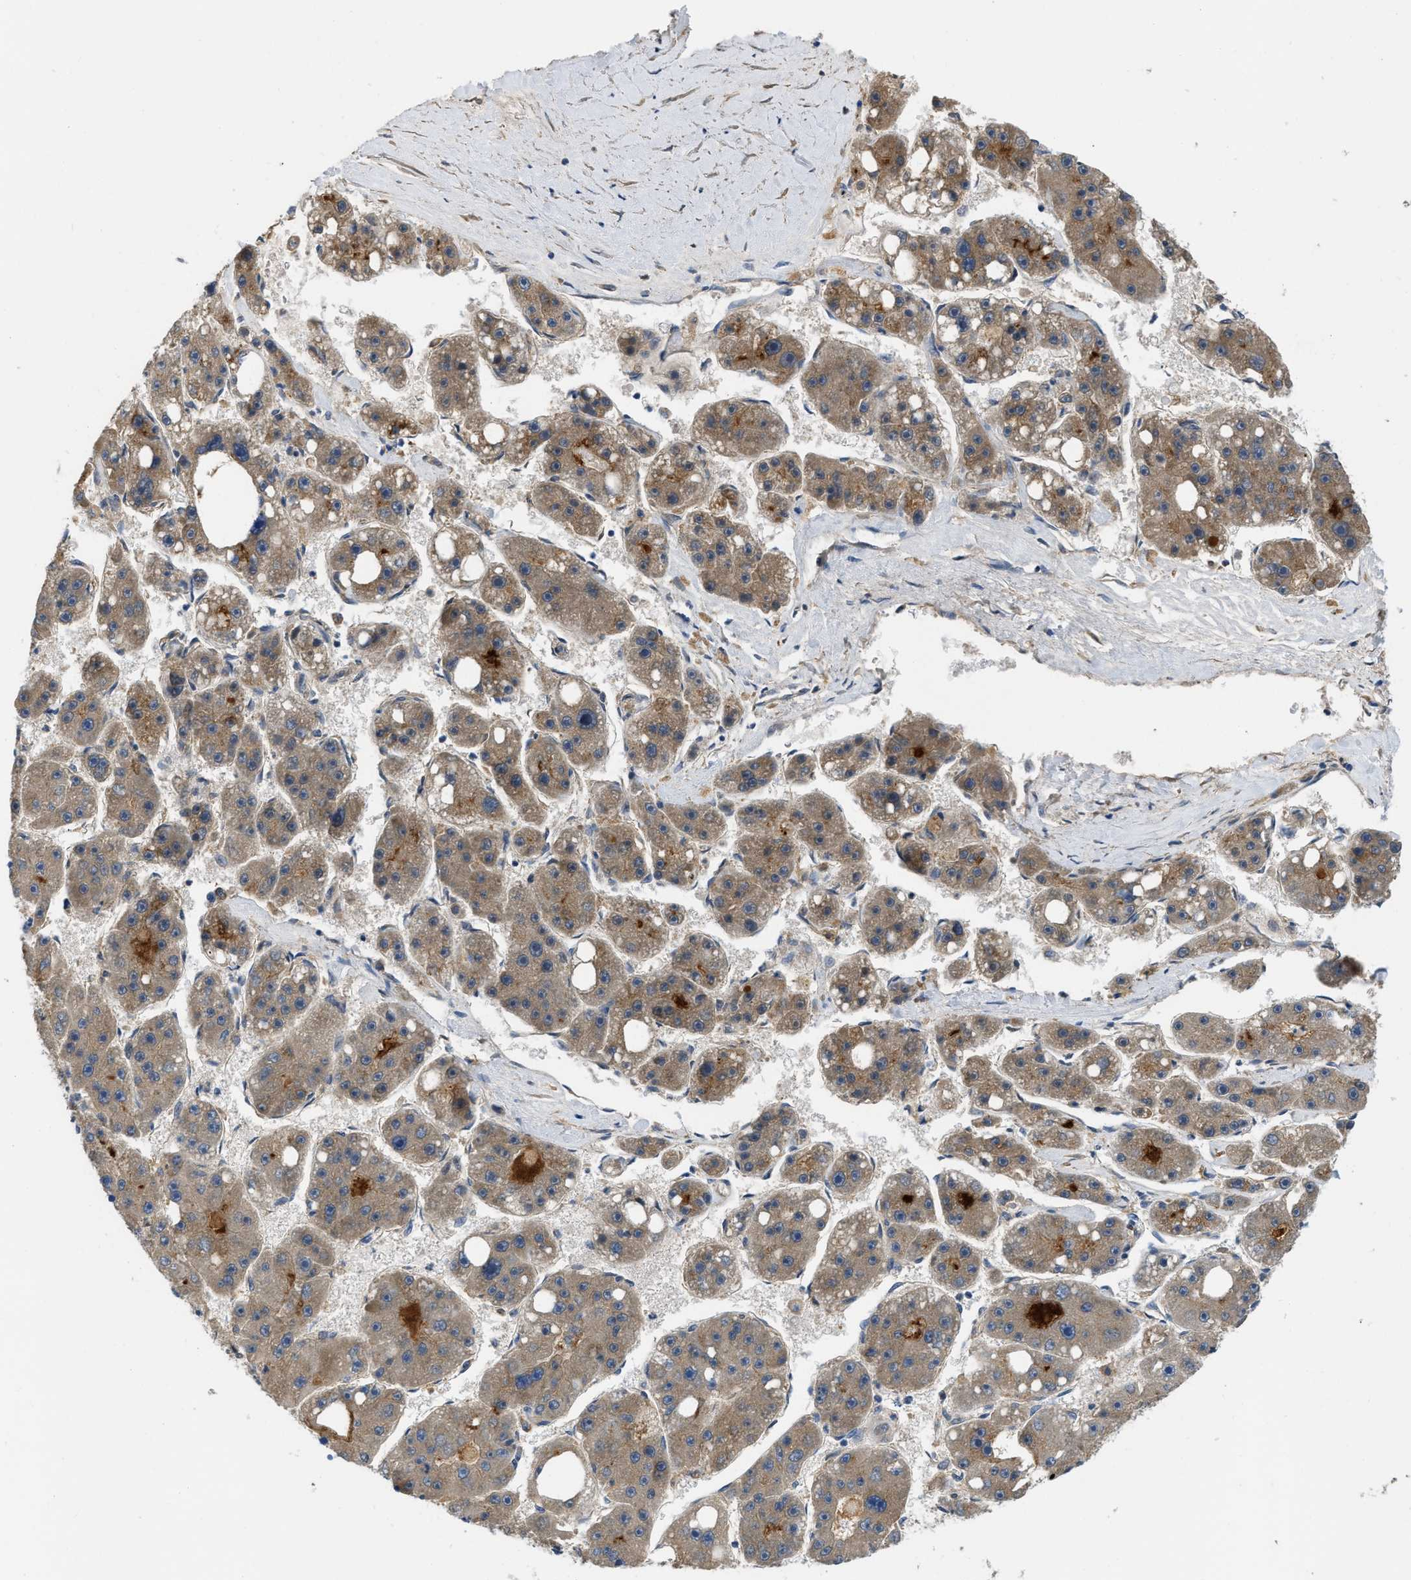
{"staining": {"intensity": "moderate", "quantity": ">75%", "location": "cytoplasmic/membranous"}, "tissue": "liver cancer", "cell_type": "Tumor cells", "image_type": "cancer", "snomed": [{"axis": "morphology", "description": "Carcinoma, Hepatocellular, NOS"}, {"axis": "topography", "description": "Liver"}], "caption": "Liver hepatocellular carcinoma stained with a brown dye exhibits moderate cytoplasmic/membranous positive positivity in about >75% of tumor cells.", "gene": "C1S", "patient": {"sex": "female", "age": 61}}